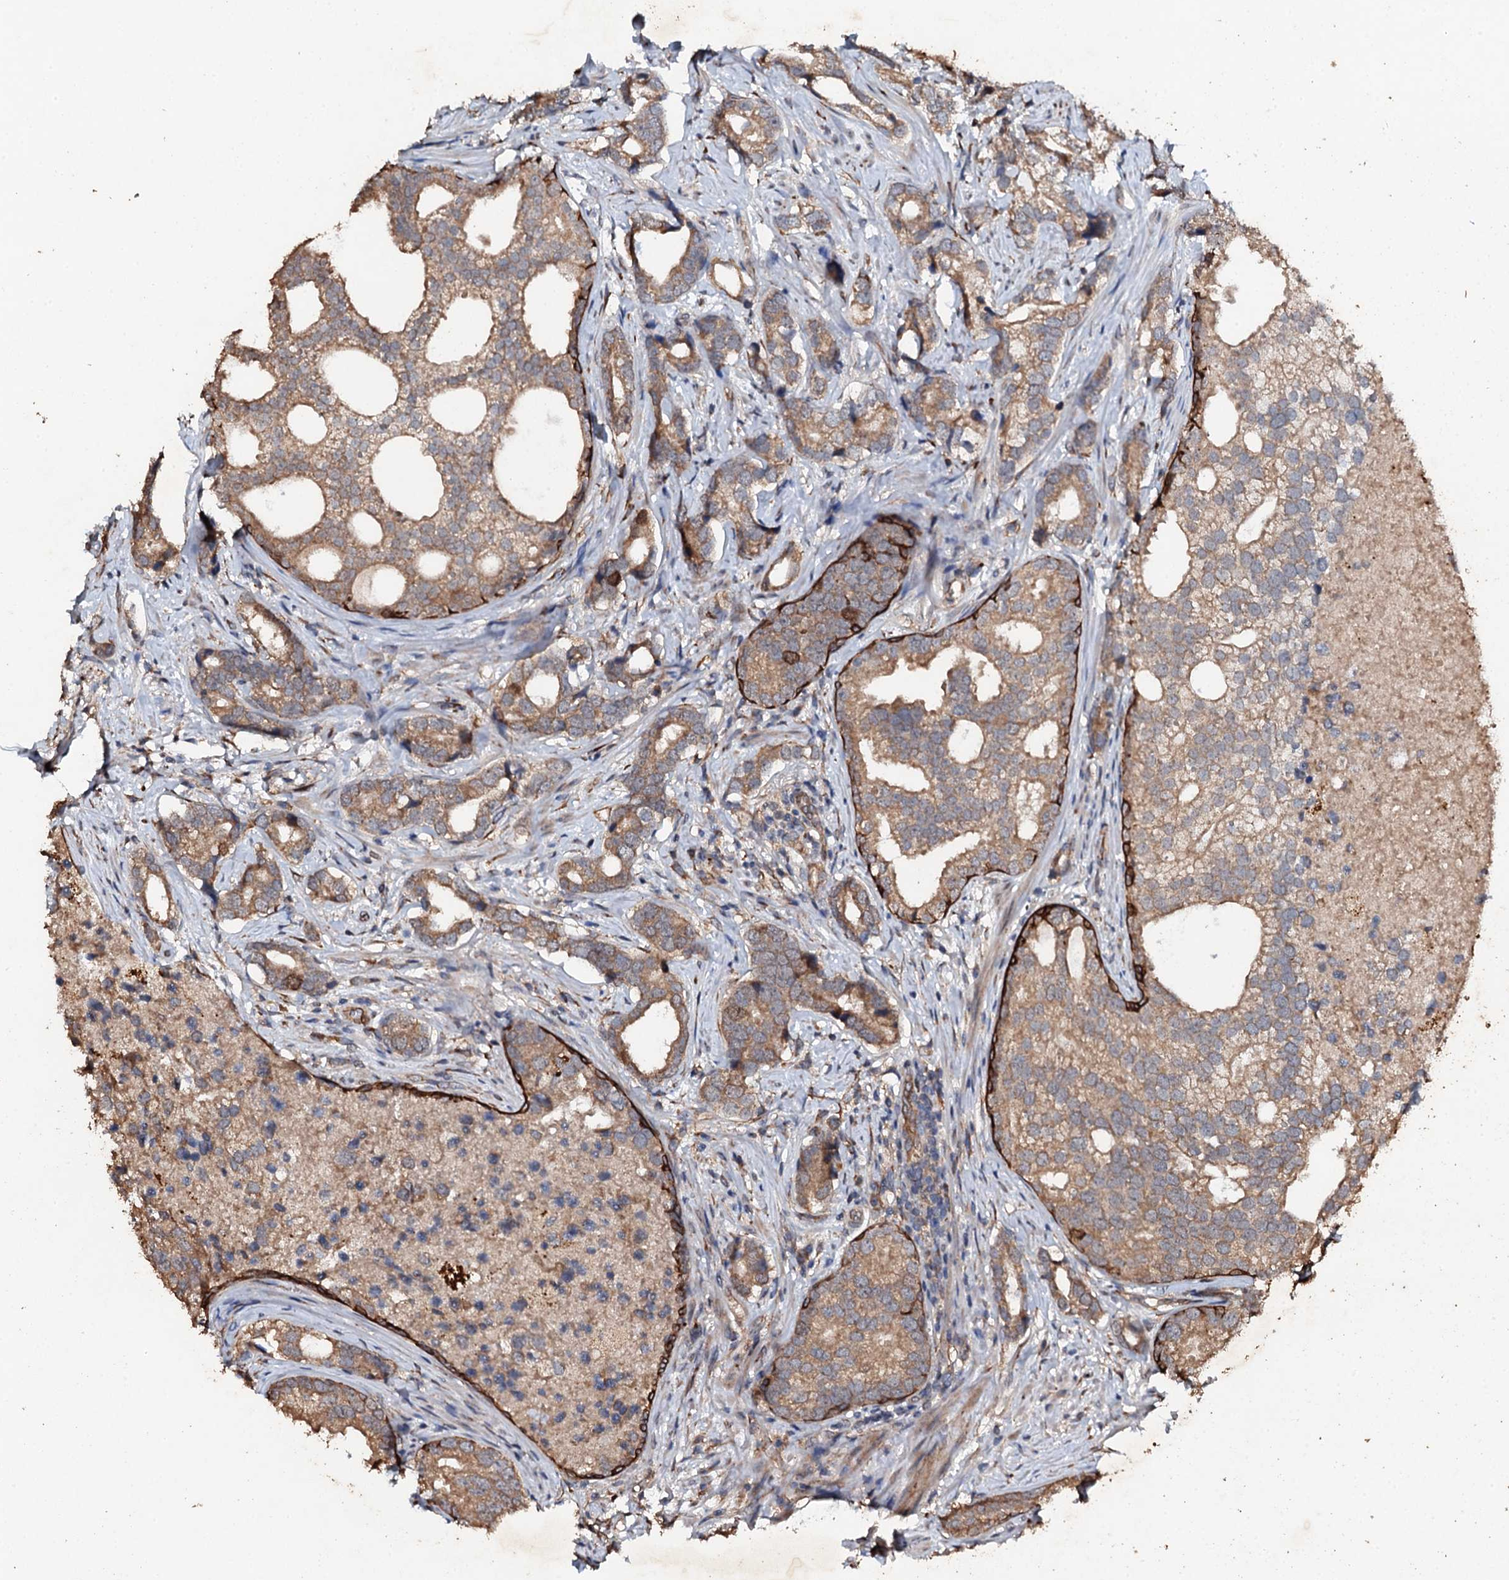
{"staining": {"intensity": "moderate", "quantity": ">75%", "location": "cytoplasmic/membranous"}, "tissue": "prostate cancer", "cell_type": "Tumor cells", "image_type": "cancer", "snomed": [{"axis": "morphology", "description": "Adenocarcinoma, High grade"}, {"axis": "topography", "description": "Prostate"}], "caption": "Immunohistochemistry of human high-grade adenocarcinoma (prostate) exhibits medium levels of moderate cytoplasmic/membranous staining in about >75% of tumor cells.", "gene": "ADAMTS10", "patient": {"sex": "male", "age": 75}}